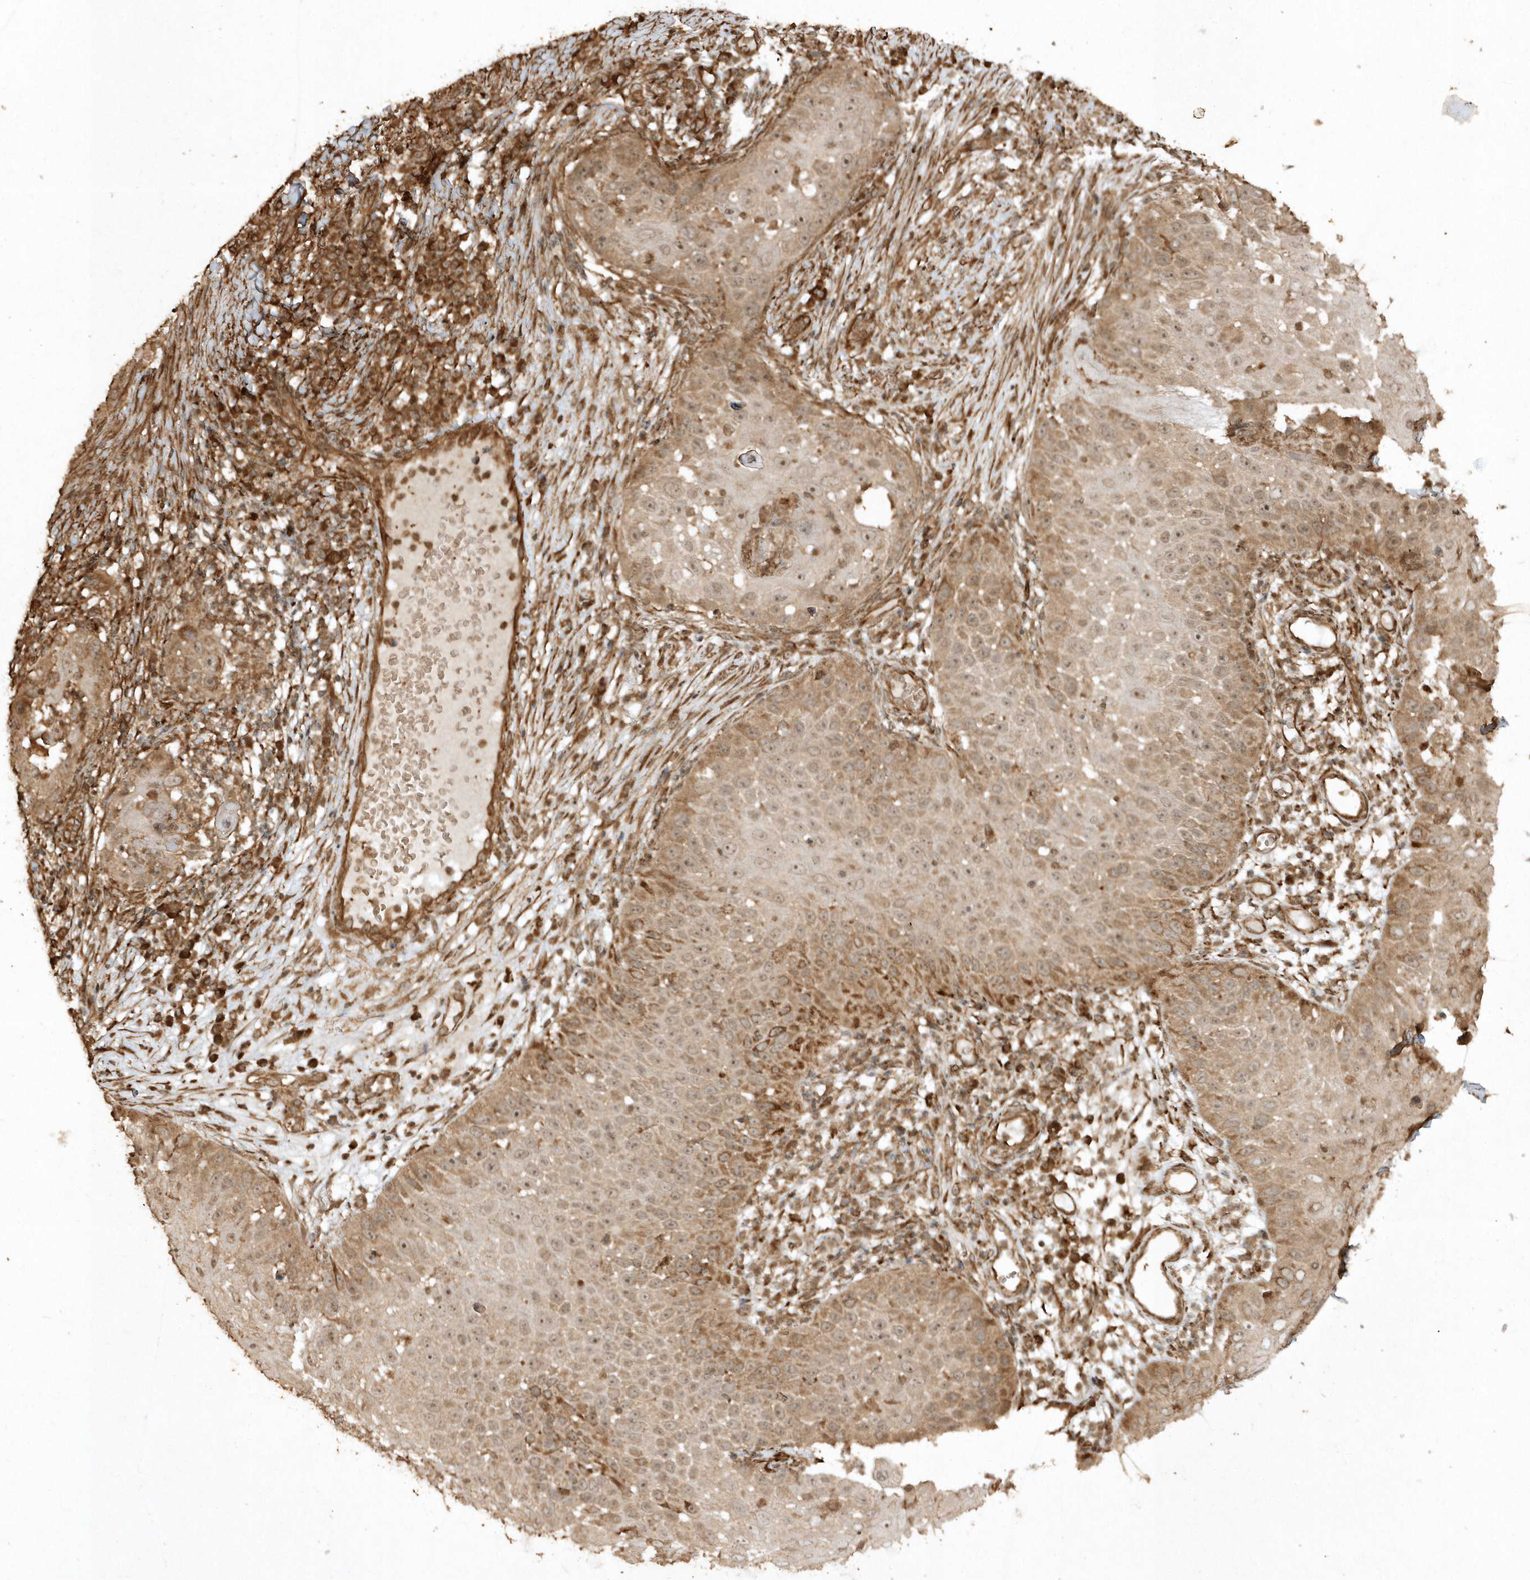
{"staining": {"intensity": "moderate", "quantity": "25%-75%", "location": "cytoplasmic/membranous"}, "tissue": "skin cancer", "cell_type": "Tumor cells", "image_type": "cancer", "snomed": [{"axis": "morphology", "description": "Squamous cell carcinoma, NOS"}, {"axis": "topography", "description": "Skin"}], "caption": "Skin cancer stained with a brown dye displays moderate cytoplasmic/membranous positive positivity in about 25%-75% of tumor cells.", "gene": "AVPI1", "patient": {"sex": "female", "age": 44}}